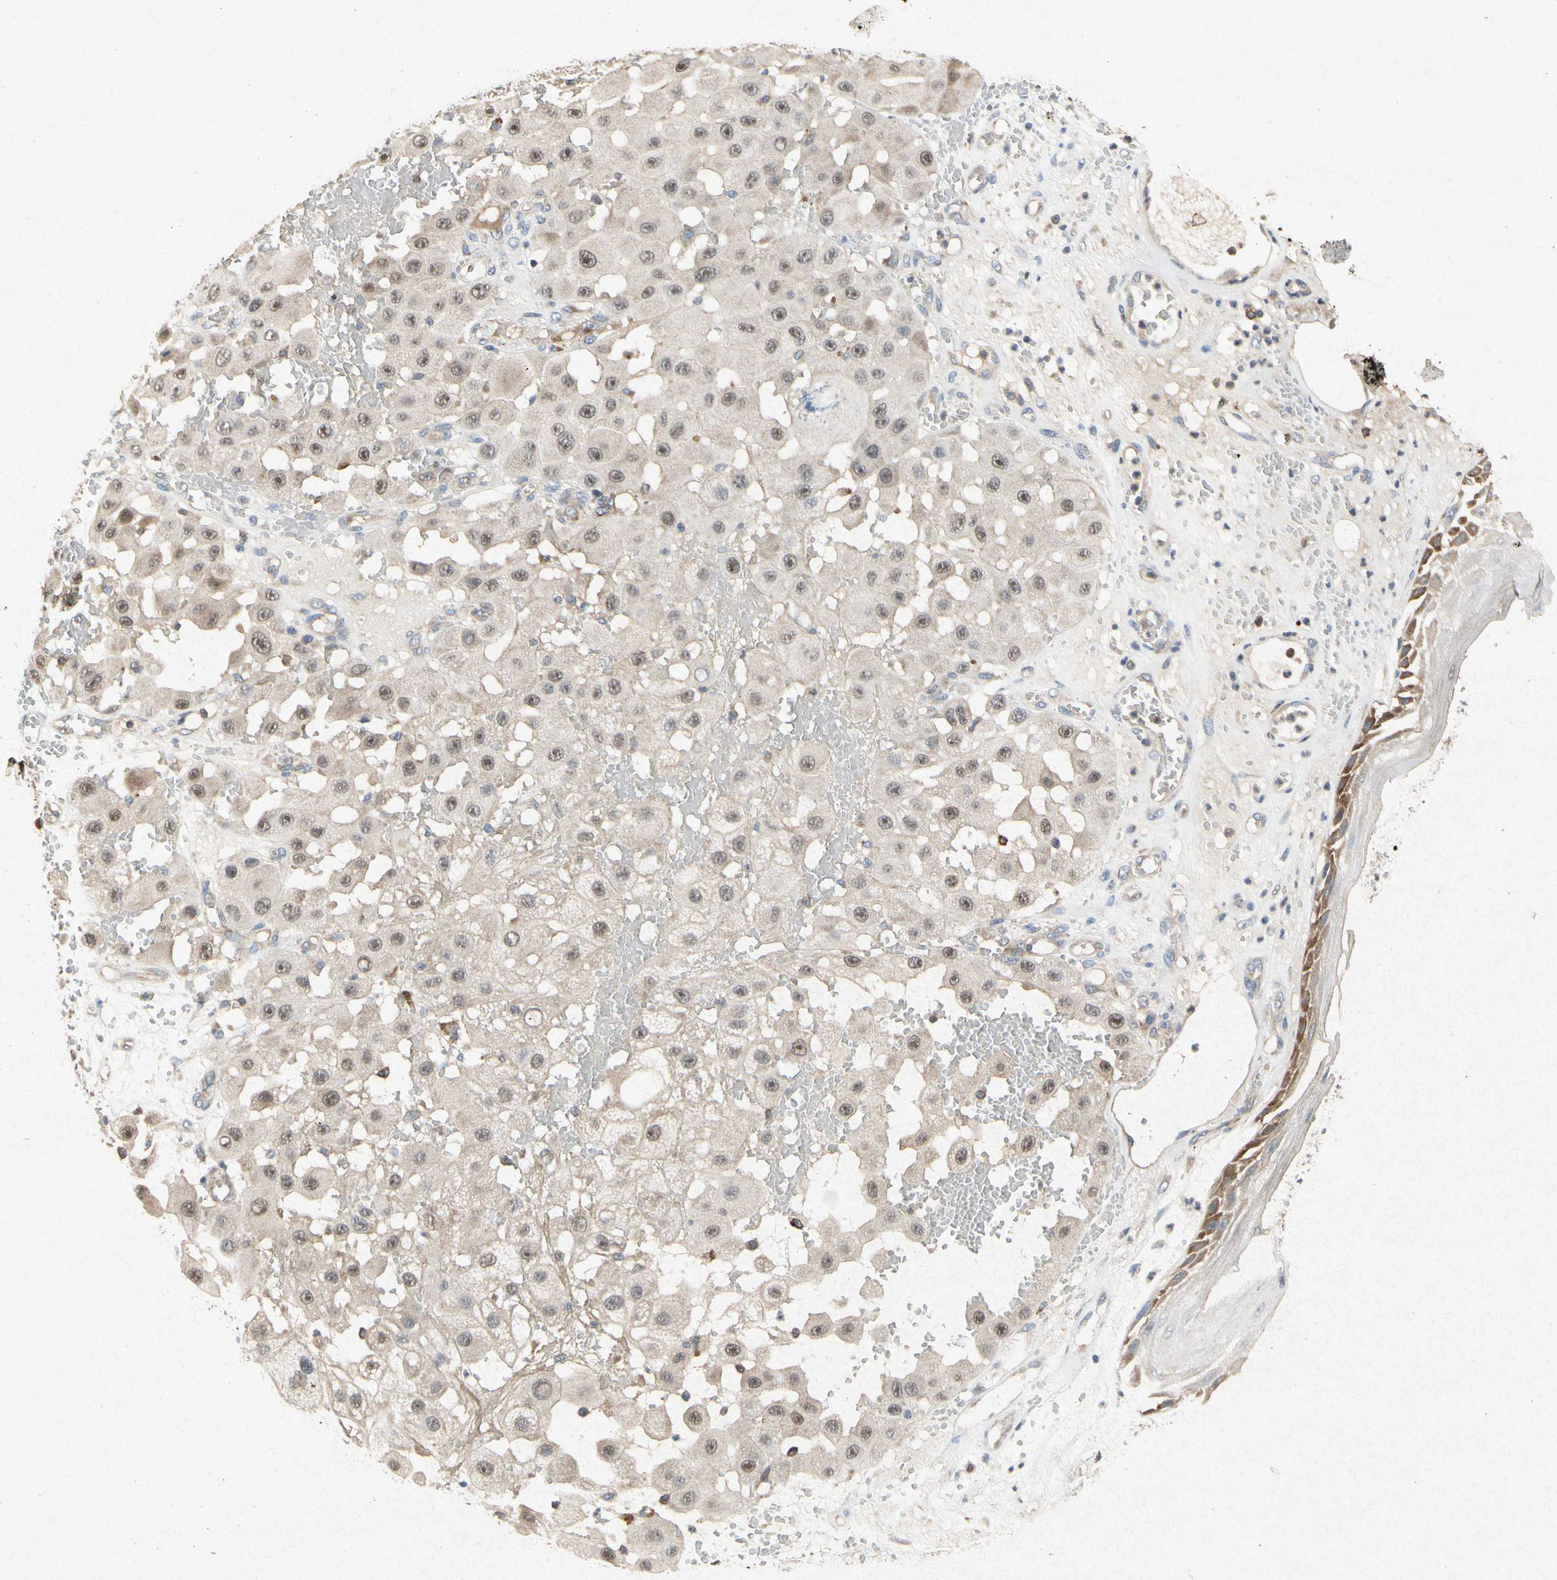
{"staining": {"intensity": "moderate", "quantity": ">75%", "location": "cytoplasmic/membranous,nuclear"}, "tissue": "melanoma", "cell_type": "Tumor cells", "image_type": "cancer", "snomed": [{"axis": "morphology", "description": "Malignant melanoma, NOS"}, {"axis": "topography", "description": "Skin"}], "caption": "A photomicrograph showing moderate cytoplasmic/membranous and nuclear expression in approximately >75% of tumor cells in malignant melanoma, as visualized by brown immunohistochemical staining.", "gene": "RPS6KA1", "patient": {"sex": "female", "age": 81}}